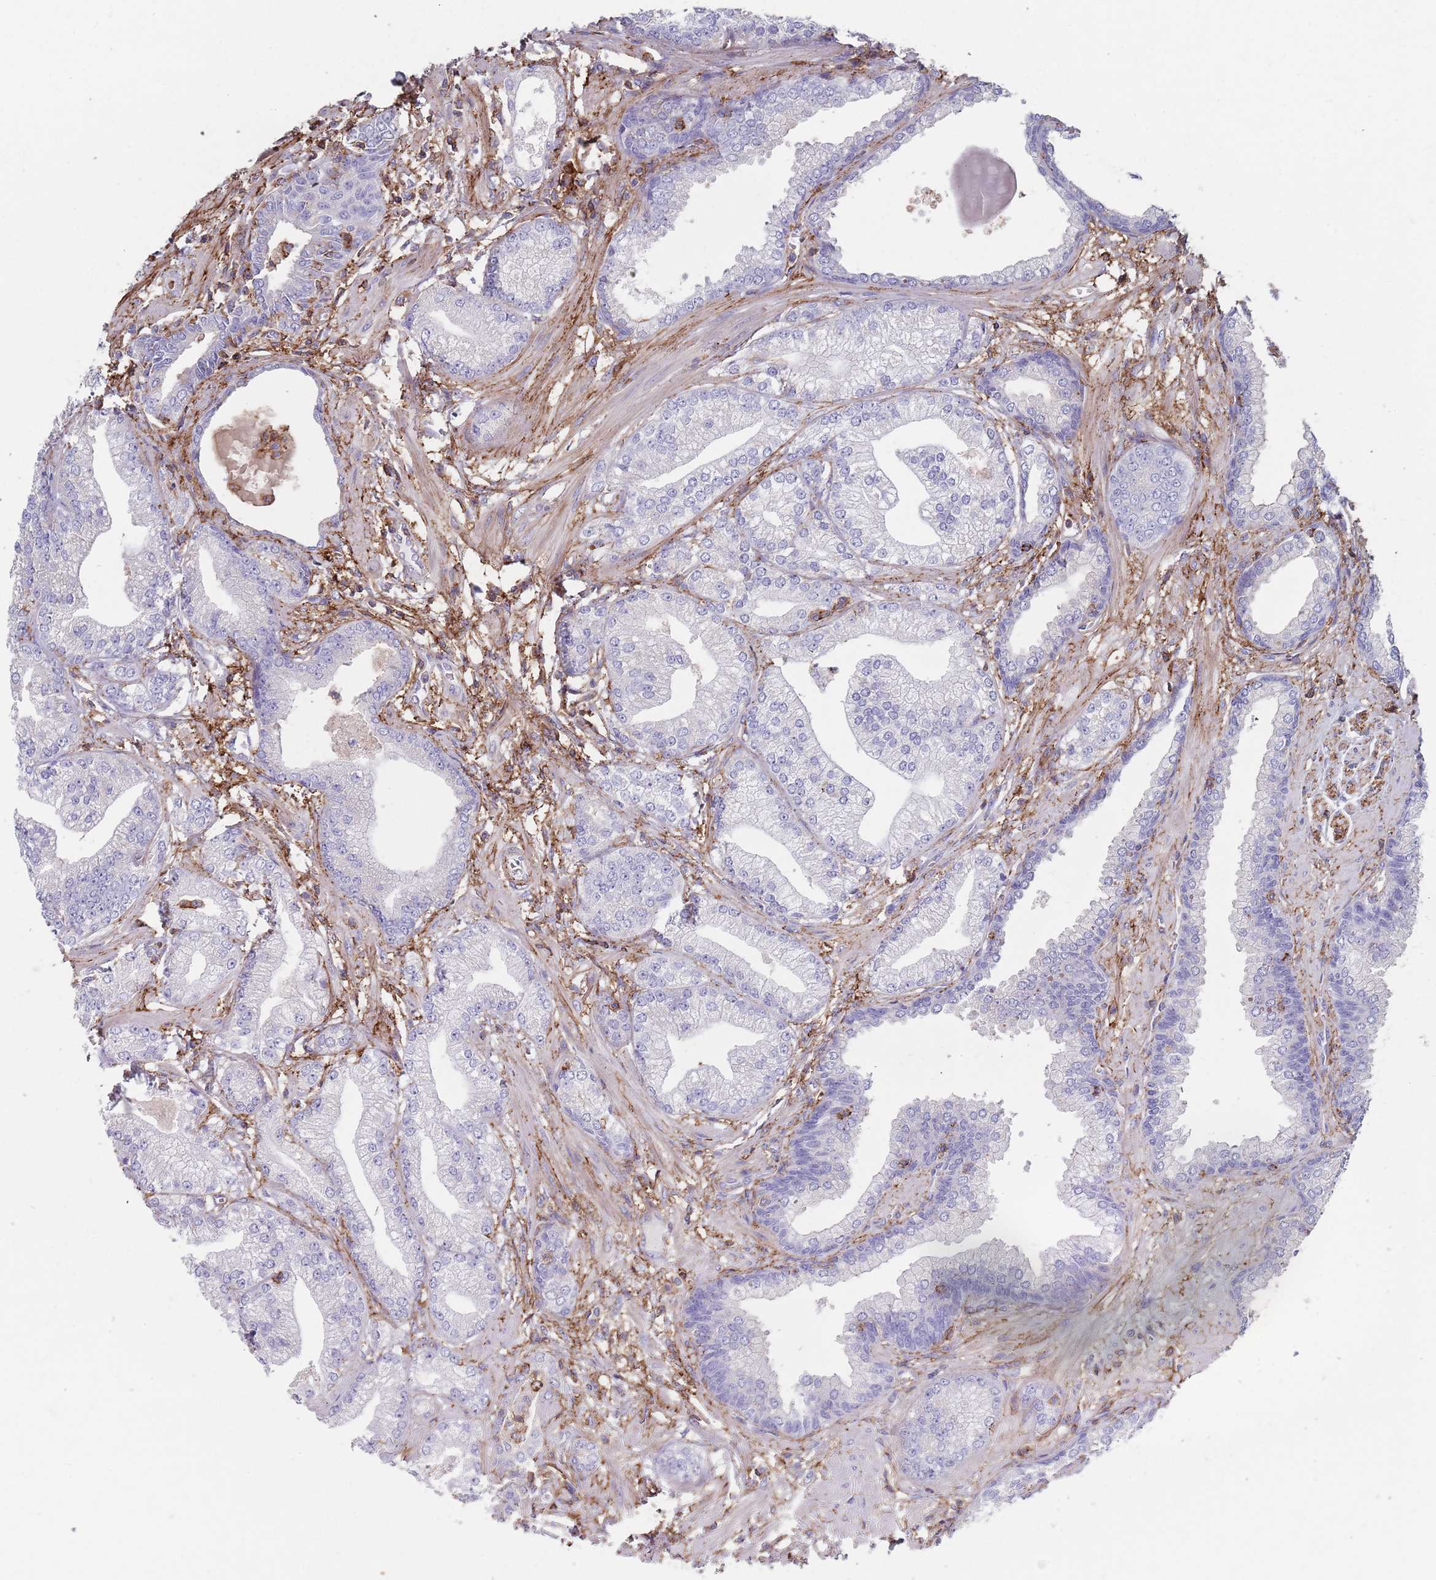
{"staining": {"intensity": "negative", "quantity": "none", "location": "none"}, "tissue": "prostate cancer", "cell_type": "Tumor cells", "image_type": "cancer", "snomed": [{"axis": "morphology", "description": "Adenocarcinoma, Low grade"}, {"axis": "topography", "description": "Prostate"}], "caption": "A photomicrograph of prostate adenocarcinoma (low-grade) stained for a protein displays no brown staining in tumor cells. The staining was performed using DAB to visualize the protein expression in brown, while the nuclei were stained in blue with hematoxylin (Magnification: 20x).", "gene": "RNF144A", "patient": {"sex": "male", "age": 55}}